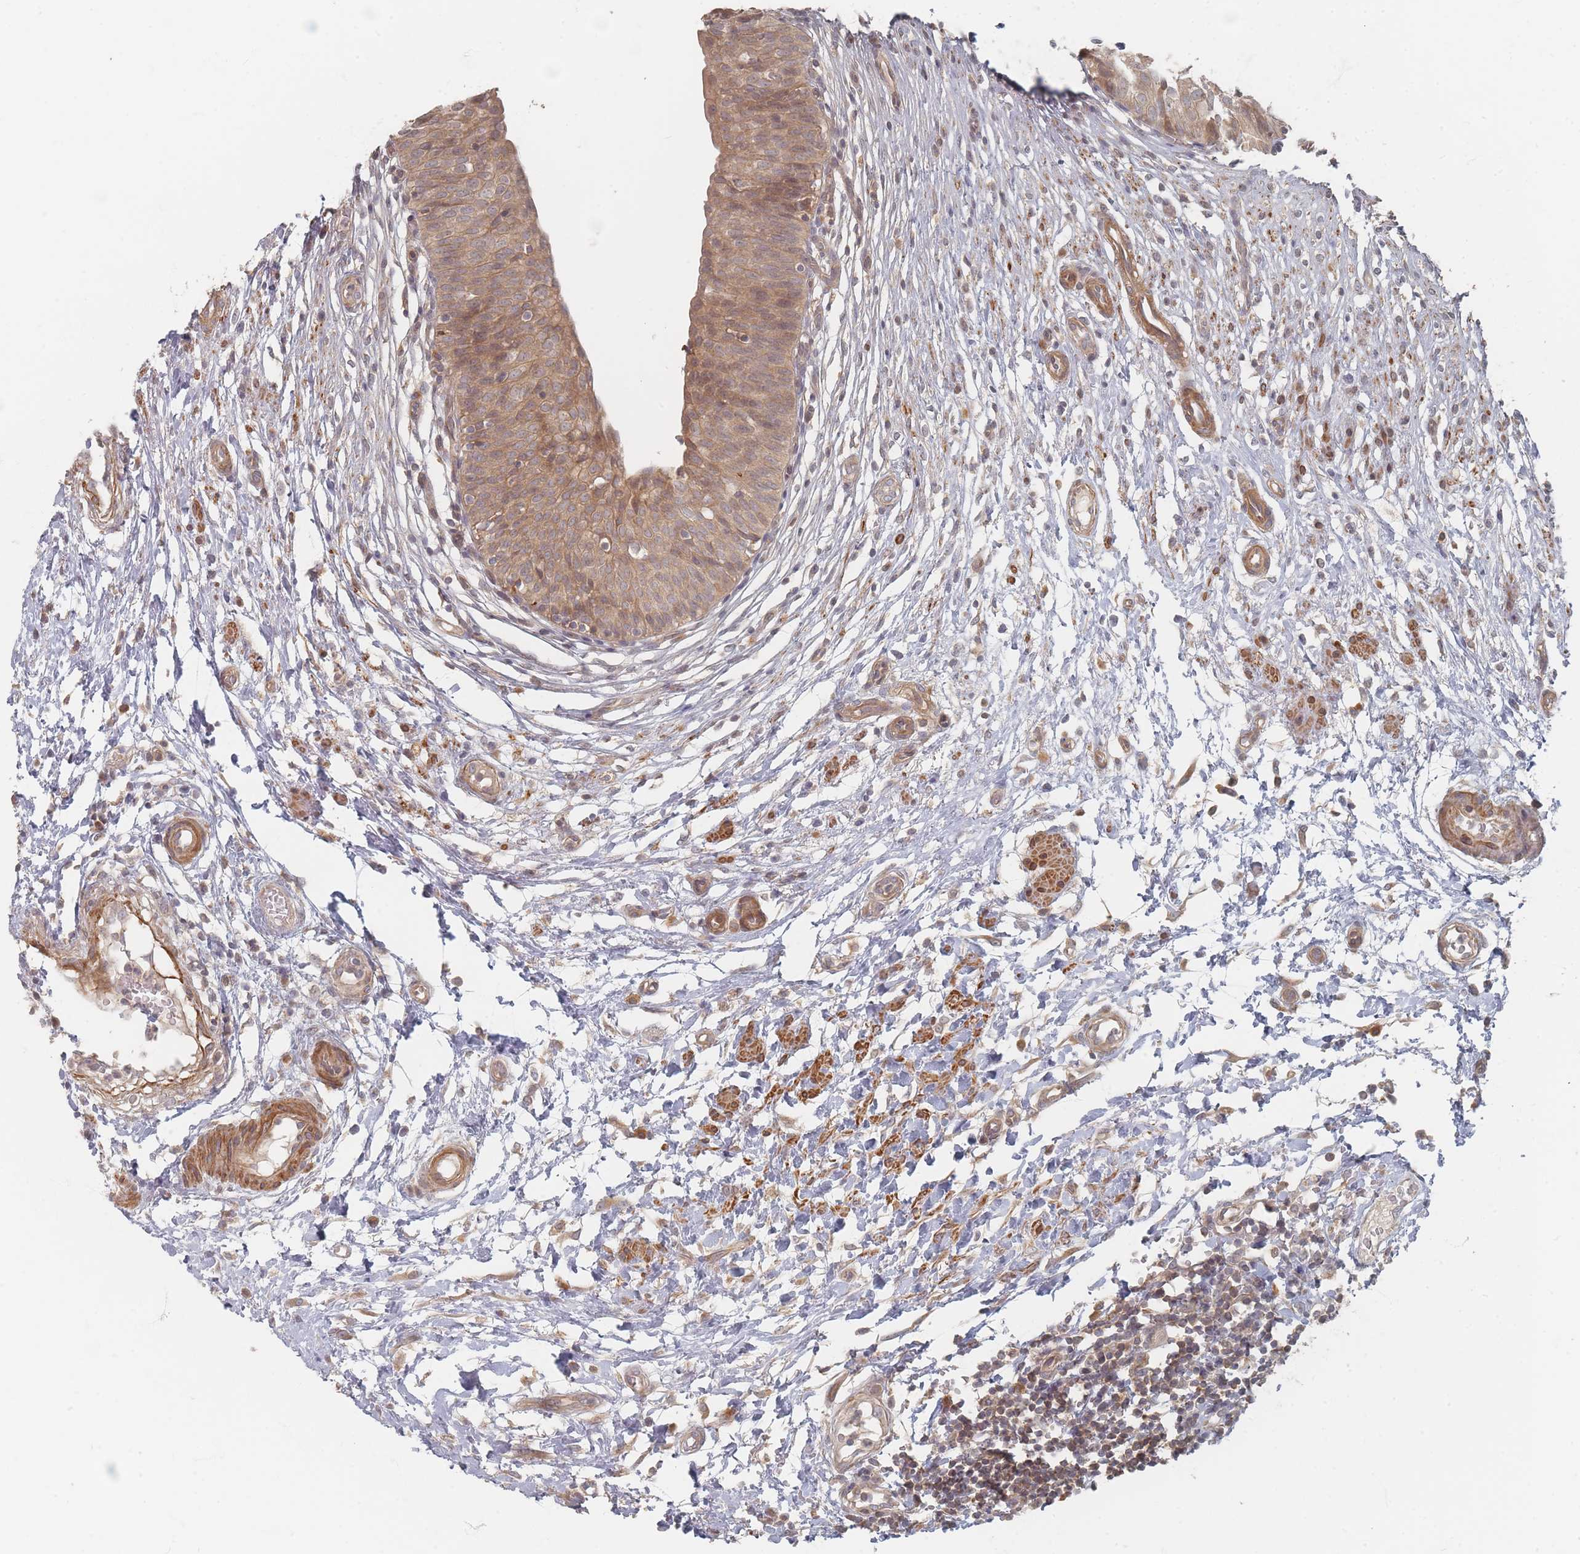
{"staining": {"intensity": "moderate", "quantity": ">75%", "location": "cytoplasmic/membranous"}, "tissue": "urinary bladder", "cell_type": "Urothelial cells", "image_type": "normal", "snomed": [{"axis": "morphology", "description": "Normal tissue, NOS"}, {"axis": "topography", "description": "Urinary bladder"}], "caption": "Urinary bladder stained with IHC reveals moderate cytoplasmic/membranous staining in about >75% of urothelial cells. Nuclei are stained in blue.", "gene": "GLE1", "patient": {"sex": "male", "age": 55}}